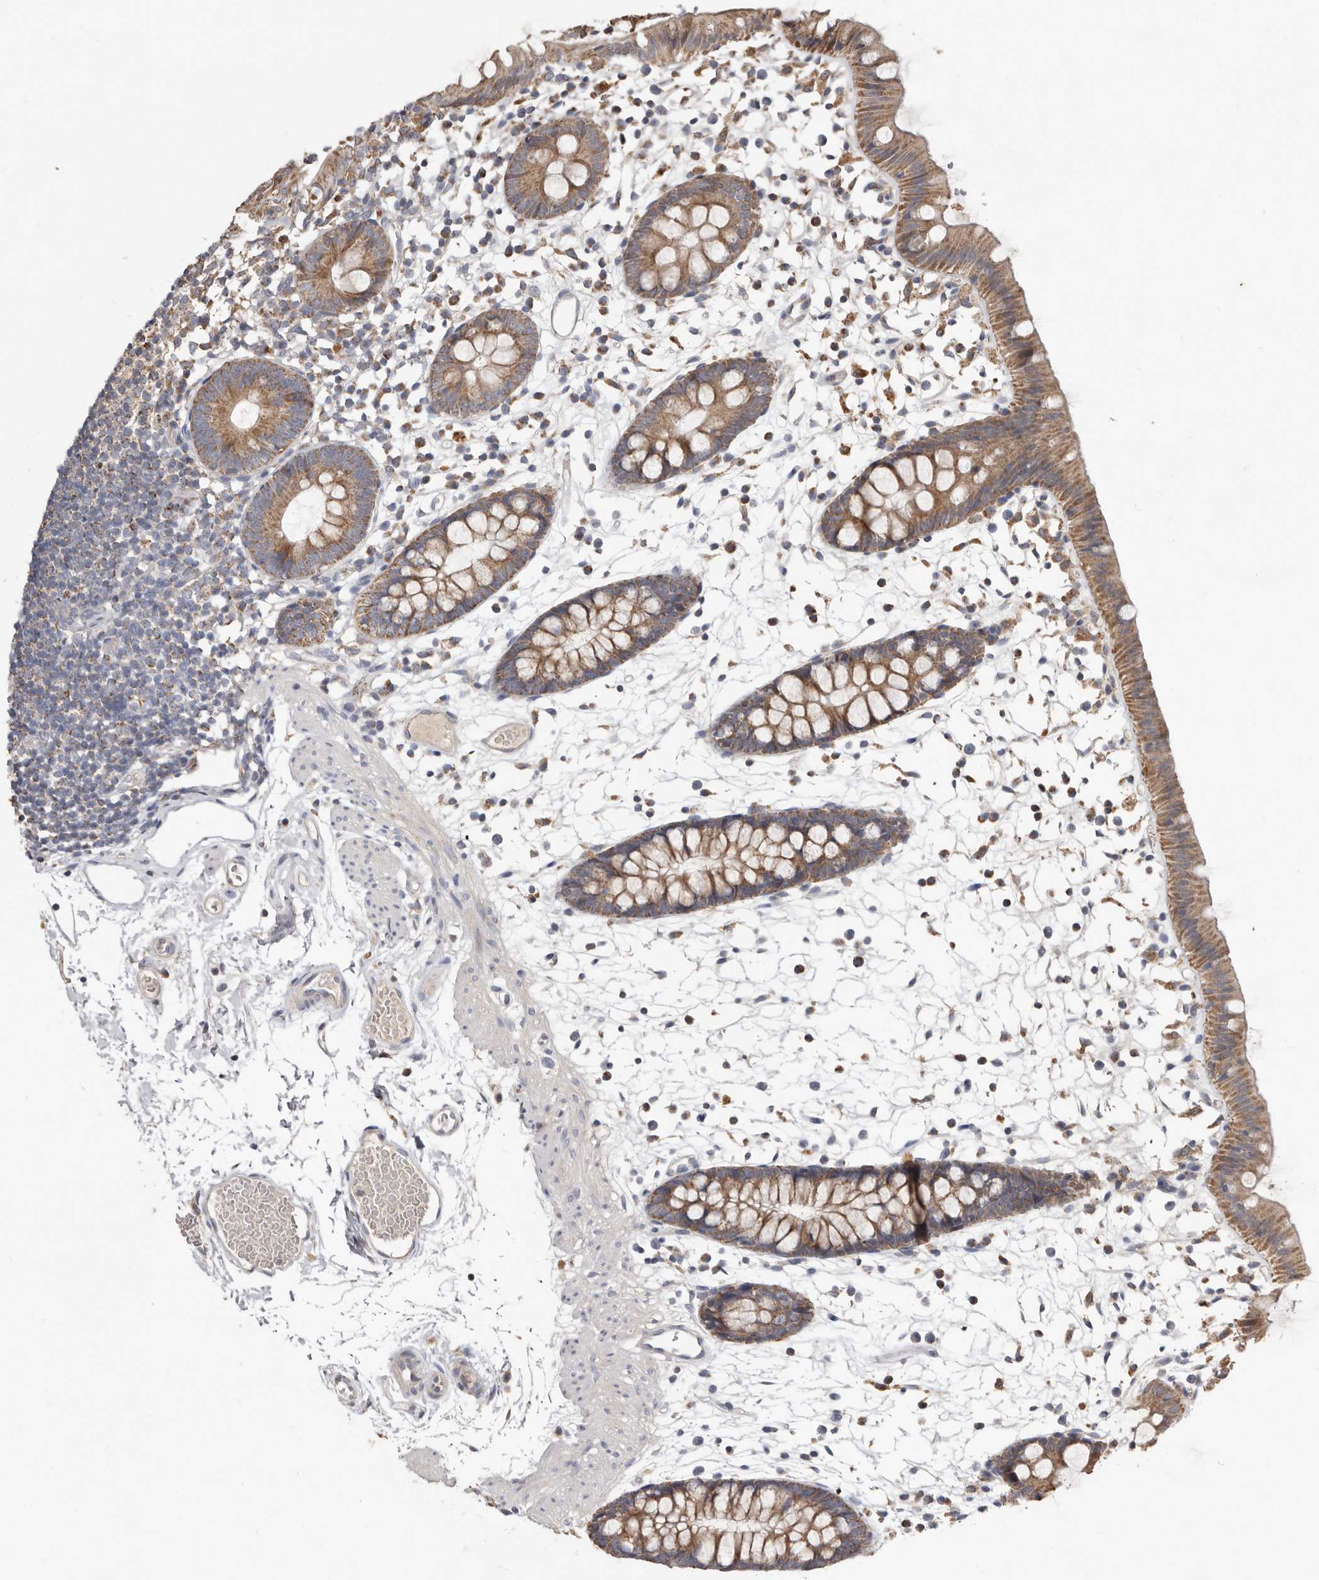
{"staining": {"intensity": "weak", "quantity": ">75%", "location": "cytoplasmic/membranous"}, "tissue": "colon", "cell_type": "Endothelial cells", "image_type": "normal", "snomed": [{"axis": "morphology", "description": "Normal tissue, NOS"}, {"axis": "topography", "description": "Colon"}], "caption": "This is a micrograph of IHC staining of normal colon, which shows weak expression in the cytoplasmic/membranous of endothelial cells.", "gene": "KIF26B", "patient": {"sex": "male", "age": 56}}